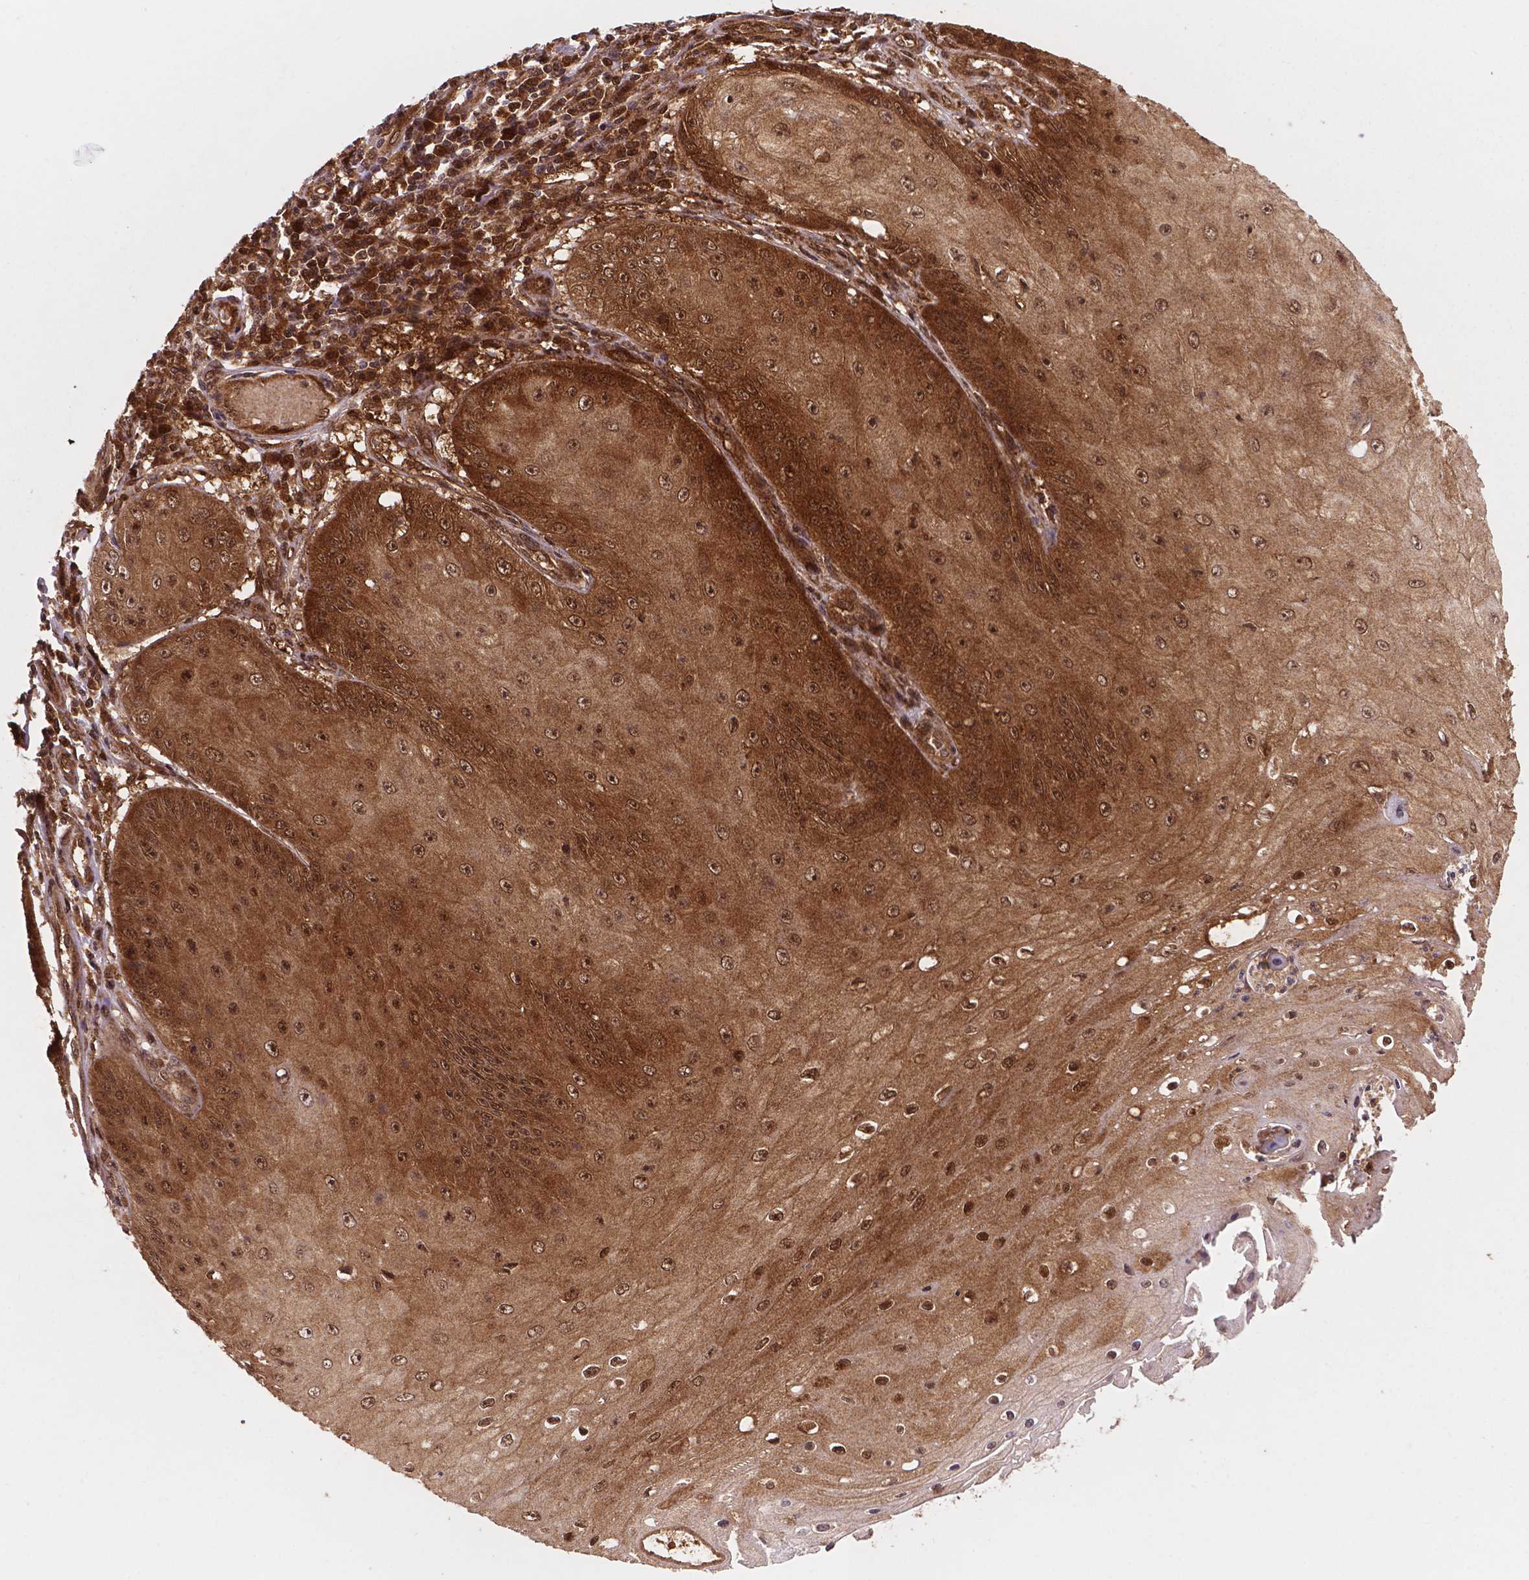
{"staining": {"intensity": "strong", "quantity": ">75%", "location": "cytoplasmic/membranous,nuclear"}, "tissue": "skin cancer", "cell_type": "Tumor cells", "image_type": "cancer", "snomed": [{"axis": "morphology", "description": "Squamous cell carcinoma, NOS"}, {"axis": "topography", "description": "Skin"}], "caption": "Approximately >75% of tumor cells in human skin cancer reveal strong cytoplasmic/membranous and nuclear protein positivity as visualized by brown immunohistochemical staining.", "gene": "UBE2L6", "patient": {"sex": "male", "age": 70}}